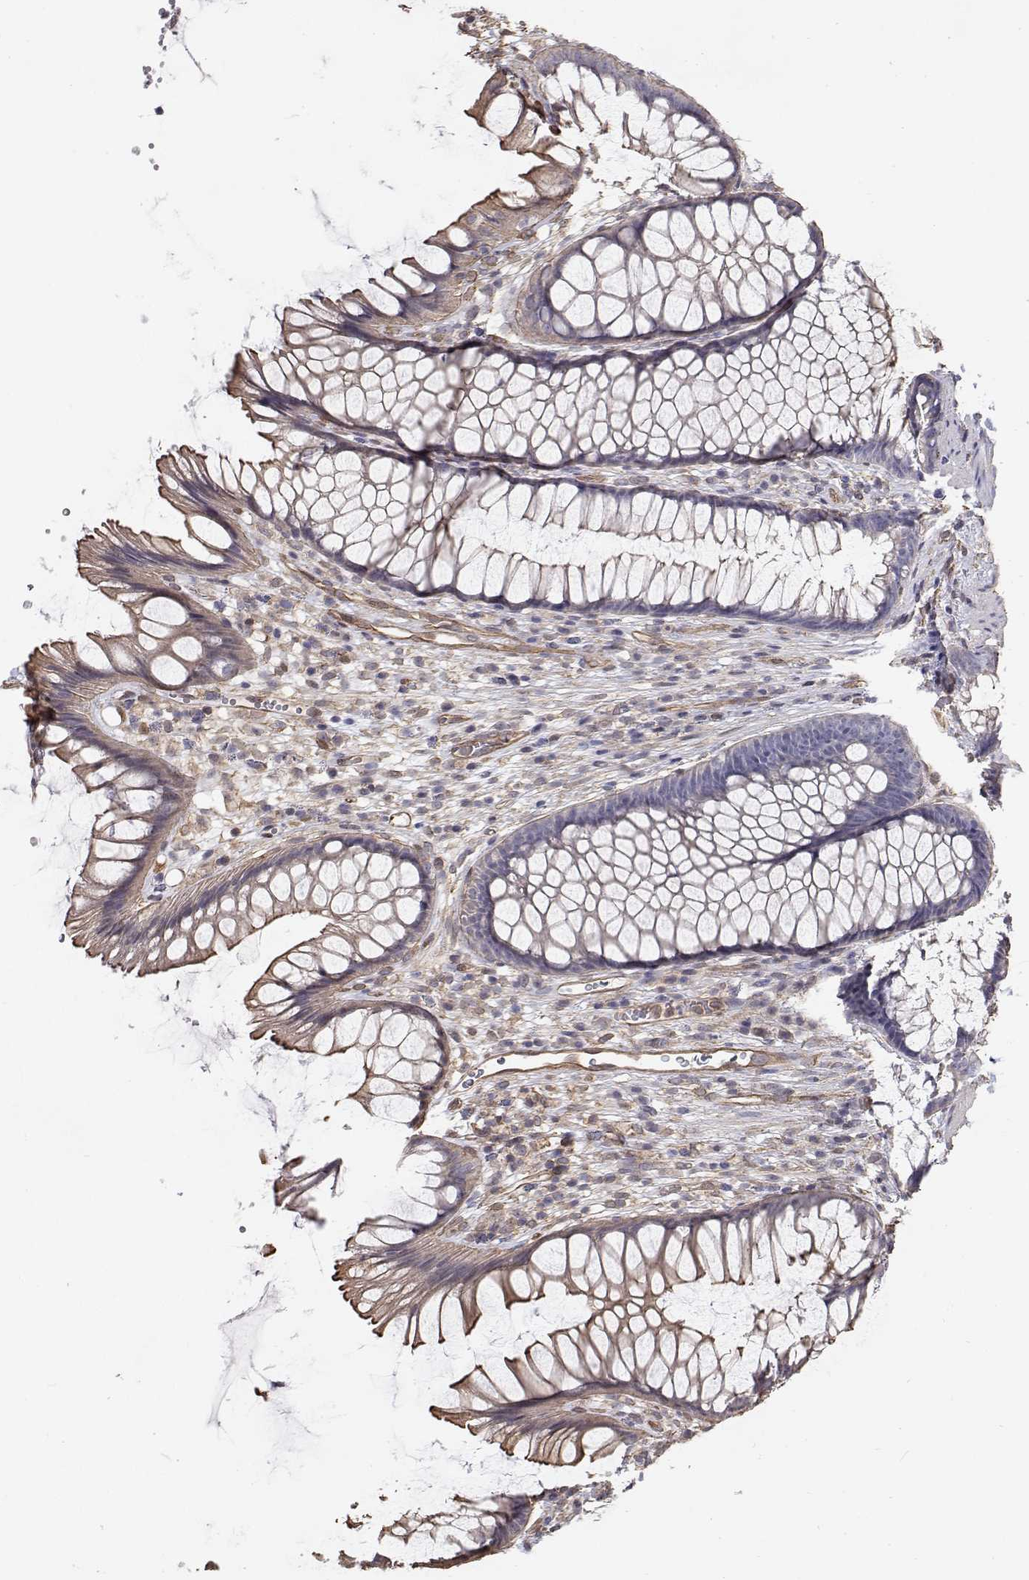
{"staining": {"intensity": "weak", "quantity": "<25%", "location": "cytoplasmic/membranous"}, "tissue": "rectum", "cell_type": "Glandular cells", "image_type": "normal", "snomed": [{"axis": "morphology", "description": "Normal tissue, NOS"}, {"axis": "topography", "description": "Rectum"}], "caption": "High power microscopy histopathology image of an immunohistochemistry histopathology image of normal rectum, revealing no significant positivity in glandular cells.", "gene": "GSDMA", "patient": {"sex": "male", "age": 53}}